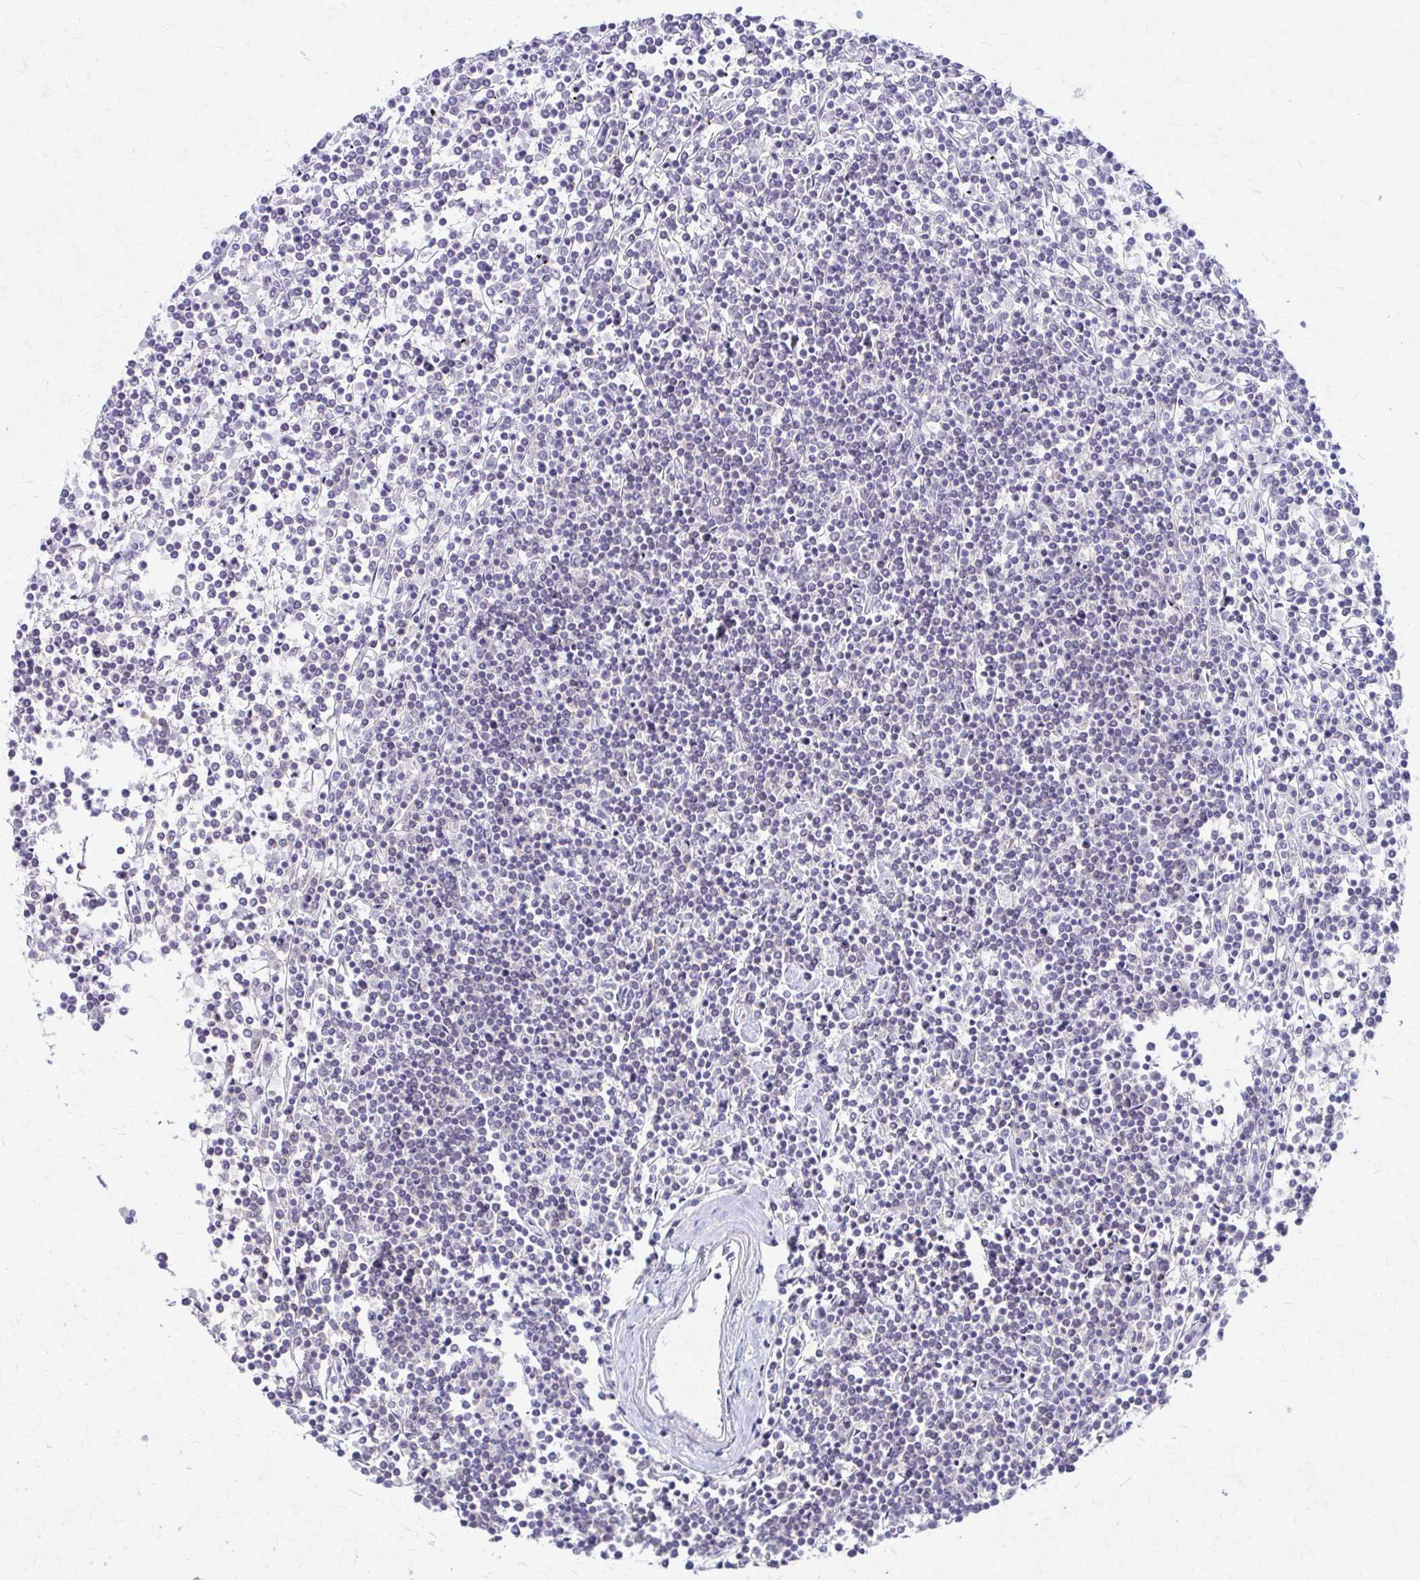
{"staining": {"intensity": "negative", "quantity": "none", "location": "none"}, "tissue": "lymphoma", "cell_type": "Tumor cells", "image_type": "cancer", "snomed": [{"axis": "morphology", "description": "Malignant lymphoma, non-Hodgkin's type, Low grade"}, {"axis": "topography", "description": "Spleen"}], "caption": "Histopathology image shows no significant protein expression in tumor cells of lymphoma.", "gene": "PIK3AP1", "patient": {"sex": "female", "age": 19}}